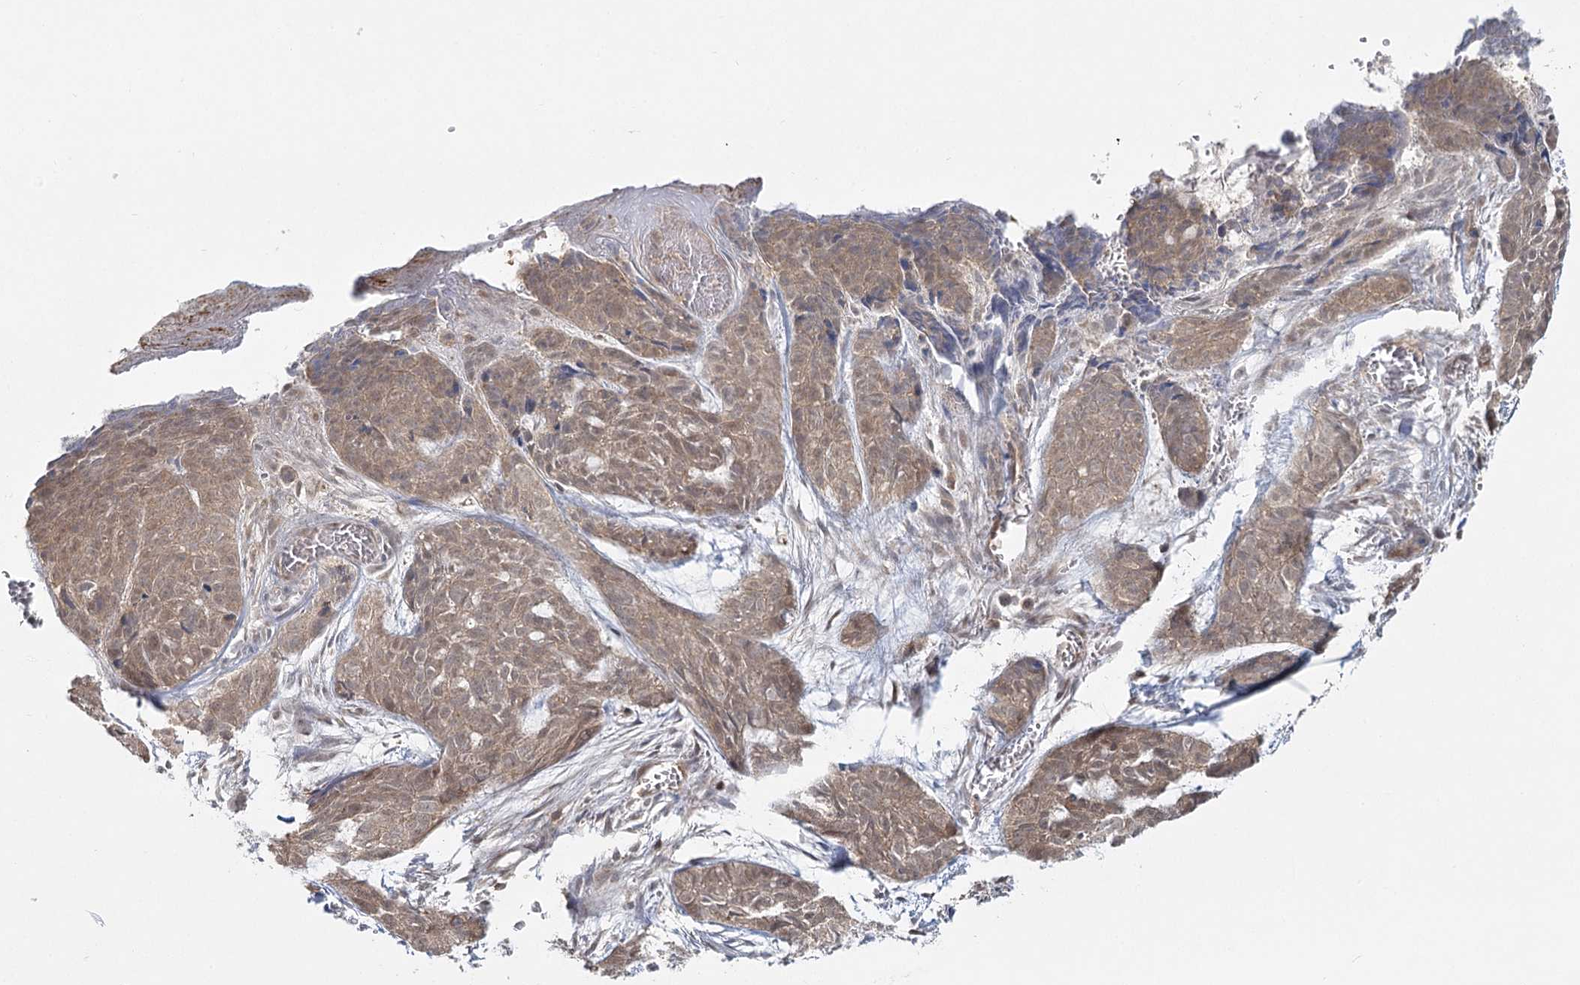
{"staining": {"intensity": "moderate", "quantity": ">75%", "location": "cytoplasmic/membranous"}, "tissue": "skin cancer", "cell_type": "Tumor cells", "image_type": "cancer", "snomed": [{"axis": "morphology", "description": "Basal cell carcinoma"}, {"axis": "topography", "description": "Skin"}], "caption": "Human skin cancer (basal cell carcinoma) stained with a brown dye displays moderate cytoplasmic/membranous positive staining in approximately >75% of tumor cells.", "gene": "FAM120B", "patient": {"sex": "female", "age": 64}}